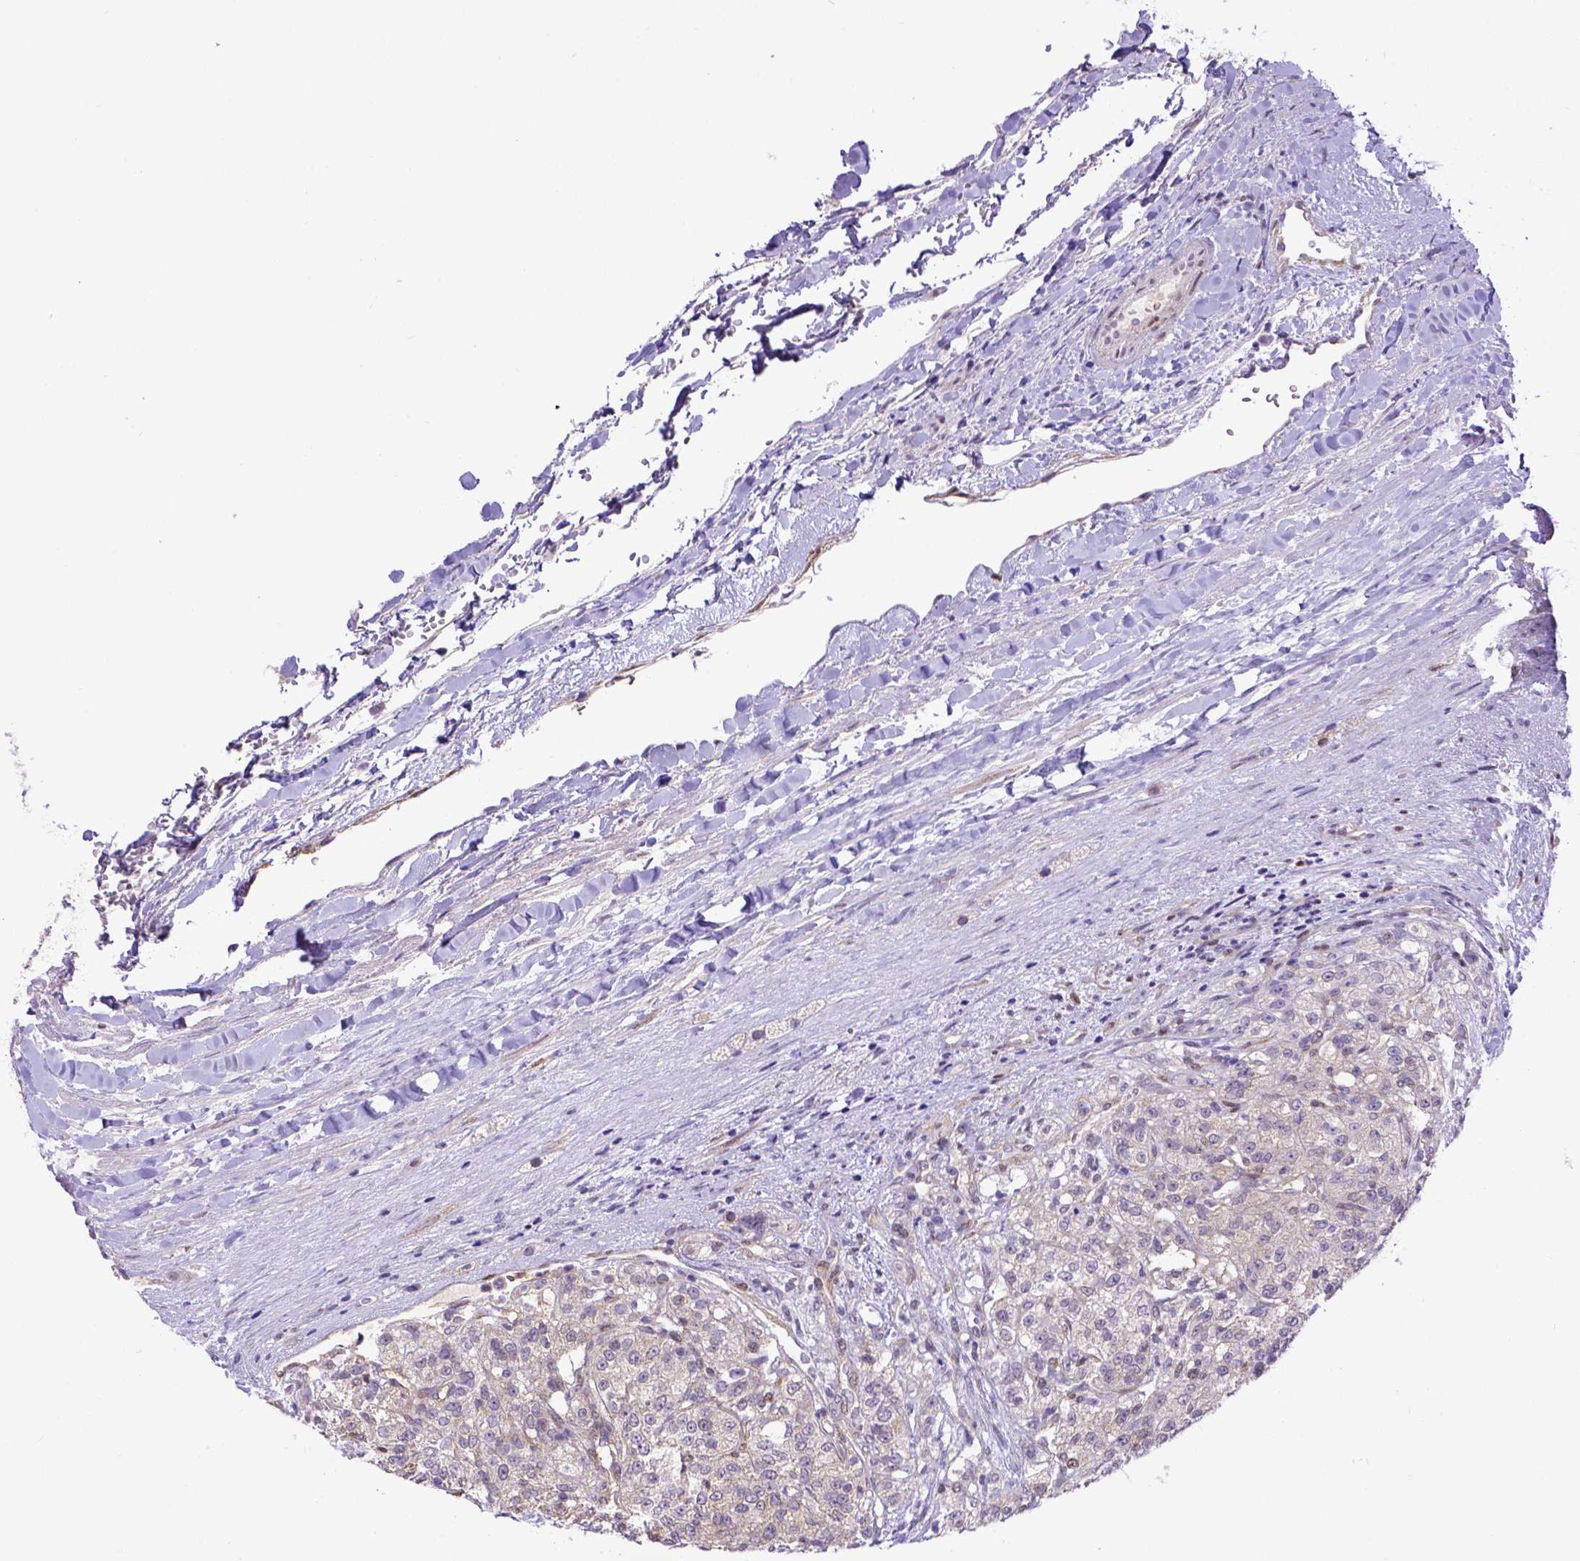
{"staining": {"intensity": "negative", "quantity": "none", "location": "none"}, "tissue": "renal cancer", "cell_type": "Tumor cells", "image_type": "cancer", "snomed": [{"axis": "morphology", "description": "Adenocarcinoma, NOS"}, {"axis": "topography", "description": "Kidney"}], "caption": "Tumor cells show no significant protein expression in adenocarcinoma (renal).", "gene": "BTN1A1", "patient": {"sex": "female", "age": 63}}